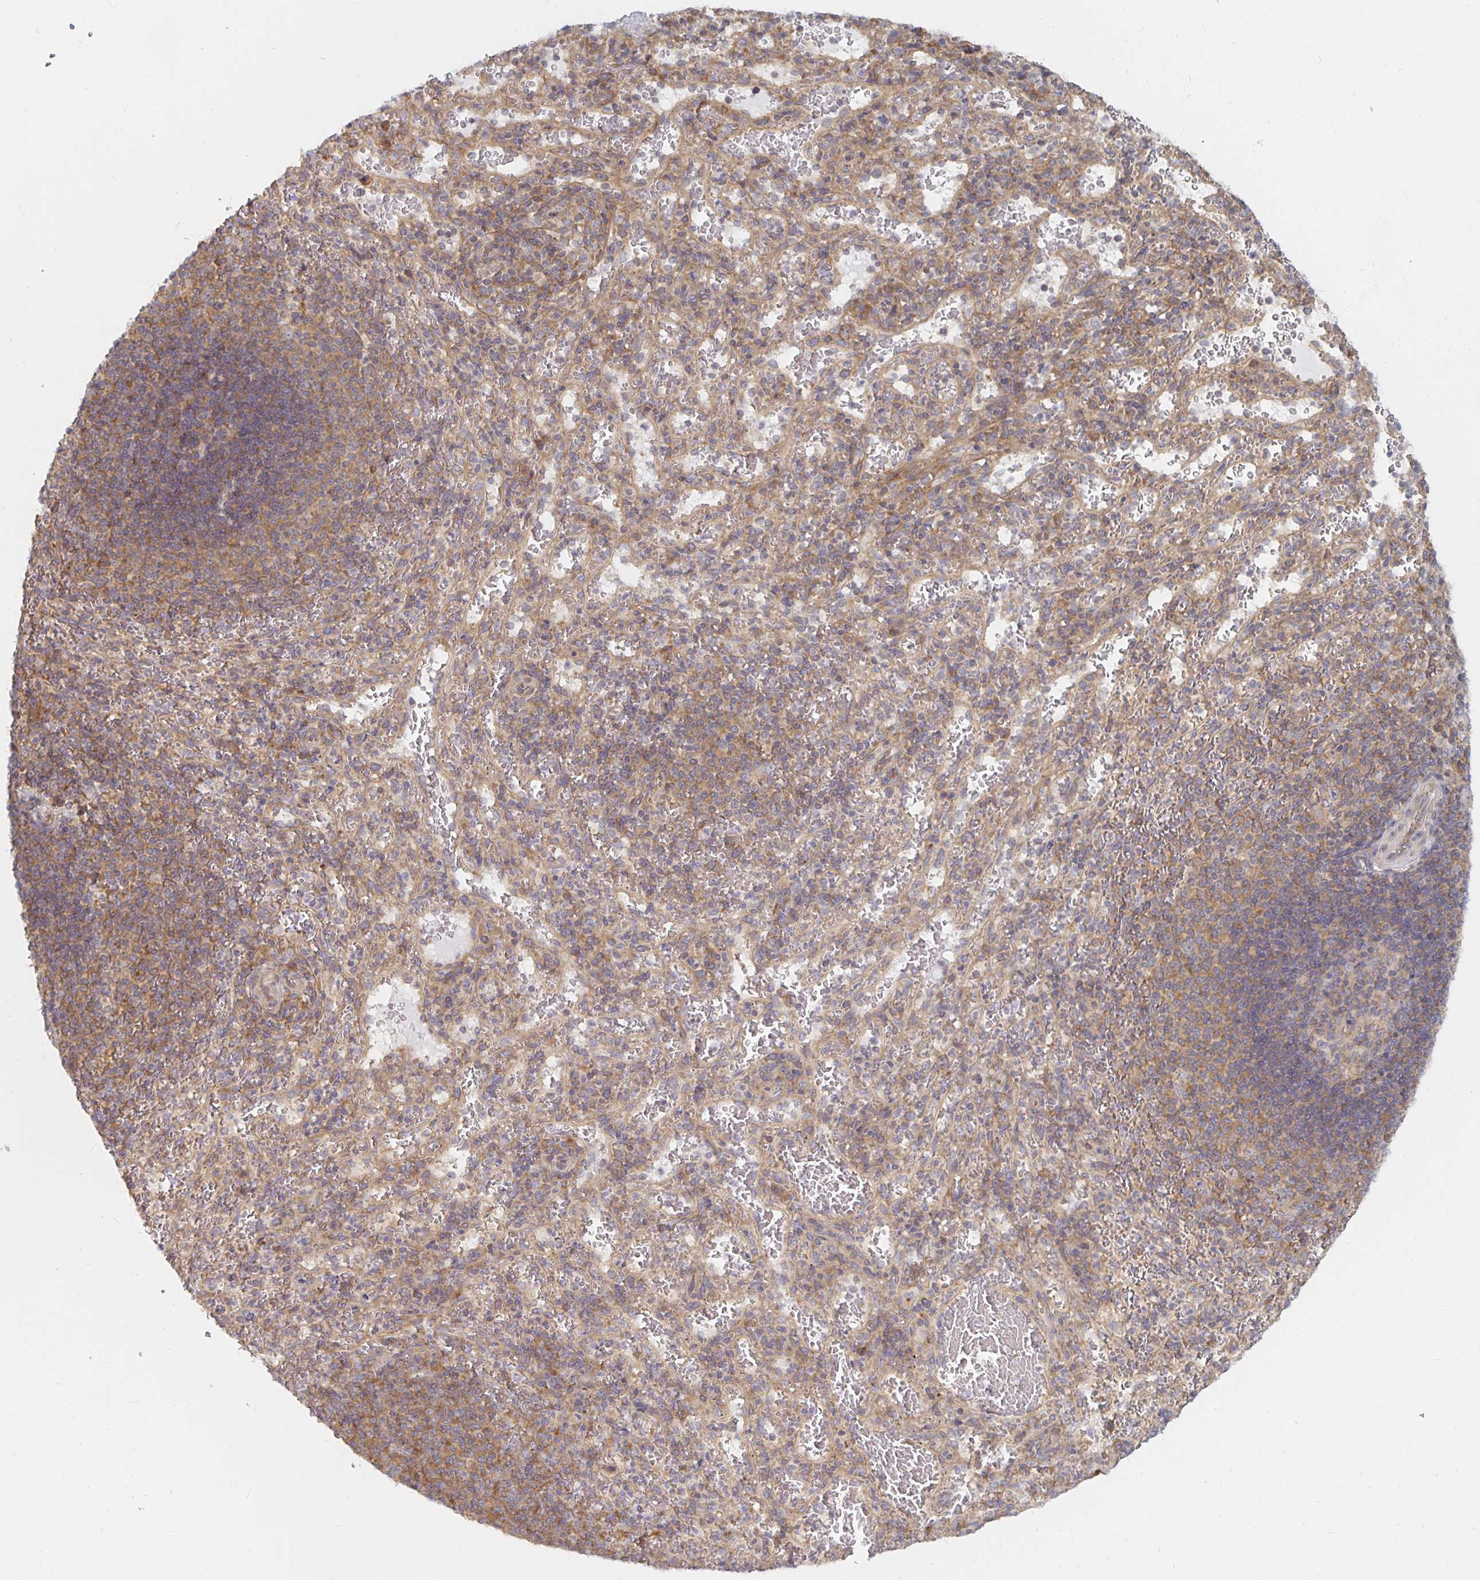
{"staining": {"intensity": "weak", "quantity": "25%-75%", "location": "cytoplasmic/membranous"}, "tissue": "spleen", "cell_type": "Cells in red pulp", "image_type": "normal", "snomed": [{"axis": "morphology", "description": "Normal tissue, NOS"}, {"axis": "topography", "description": "Spleen"}], "caption": "High-magnification brightfield microscopy of normal spleen stained with DAB (3,3'-diaminobenzidine) (brown) and counterstained with hematoxylin (blue). cells in red pulp exhibit weak cytoplasmic/membranous positivity is appreciated in about25%-75% of cells.", "gene": "PDAP1", "patient": {"sex": "male", "age": 57}}